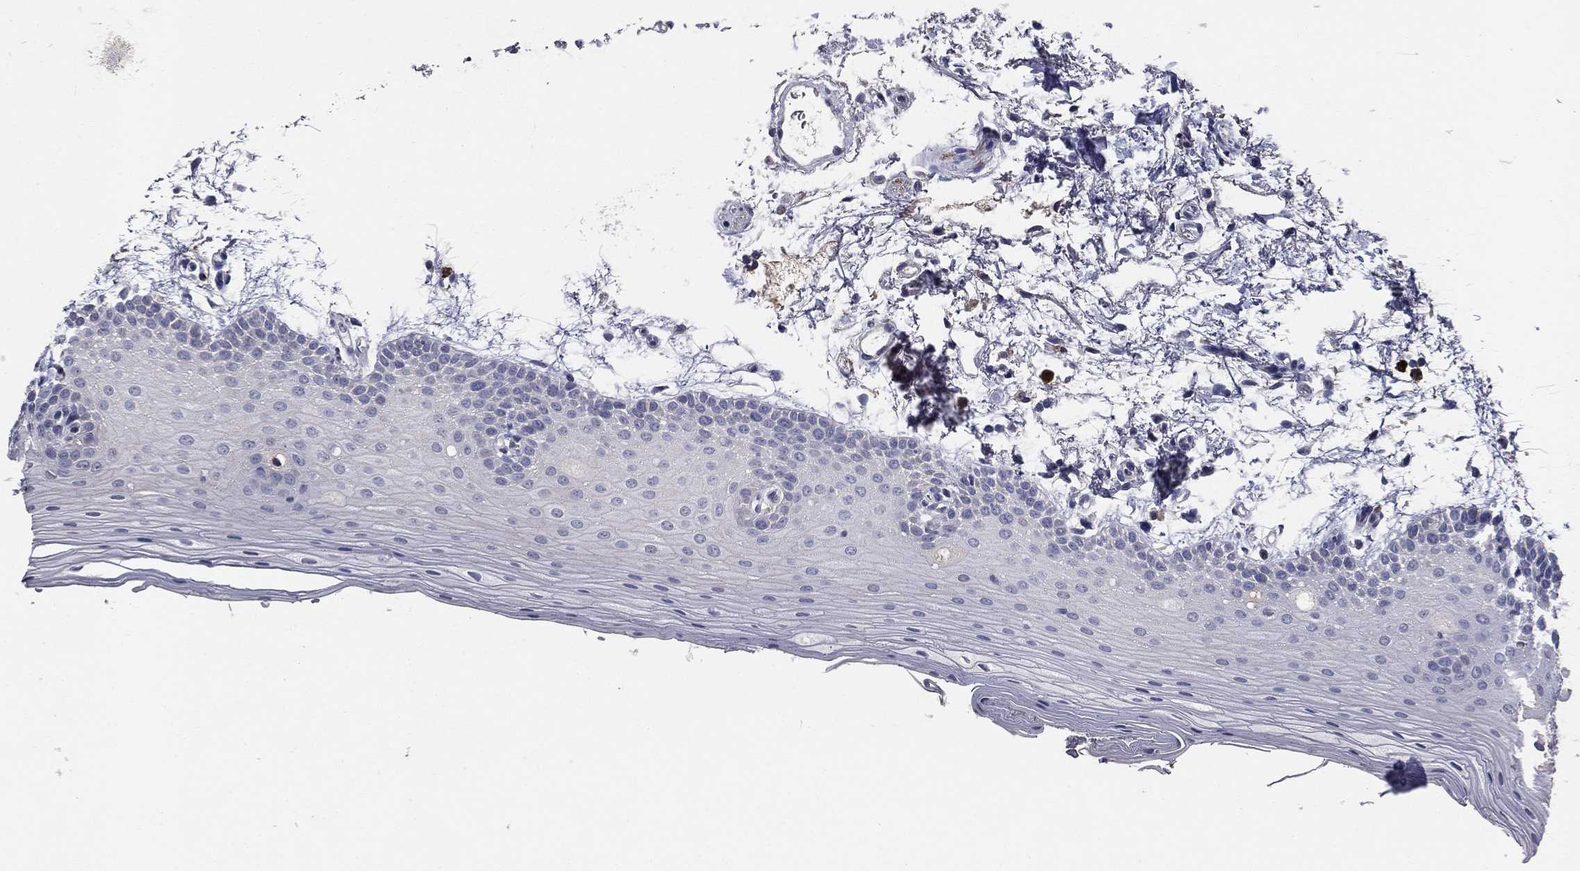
{"staining": {"intensity": "negative", "quantity": "none", "location": "none"}, "tissue": "oral mucosa", "cell_type": "Squamous epithelial cells", "image_type": "normal", "snomed": [{"axis": "morphology", "description": "Normal tissue, NOS"}, {"axis": "topography", "description": "Oral tissue"}, {"axis": "topography", "description": "Tounge, NOS"}], "caption": "Immunohistochemistry (IHC) image of normal human oral mucosa stained for a protein (brown), which demonstrates no positivity in squamous epithelial cells.", "gene": "CD274", "patient": {"sex": "female", "age": 86}}